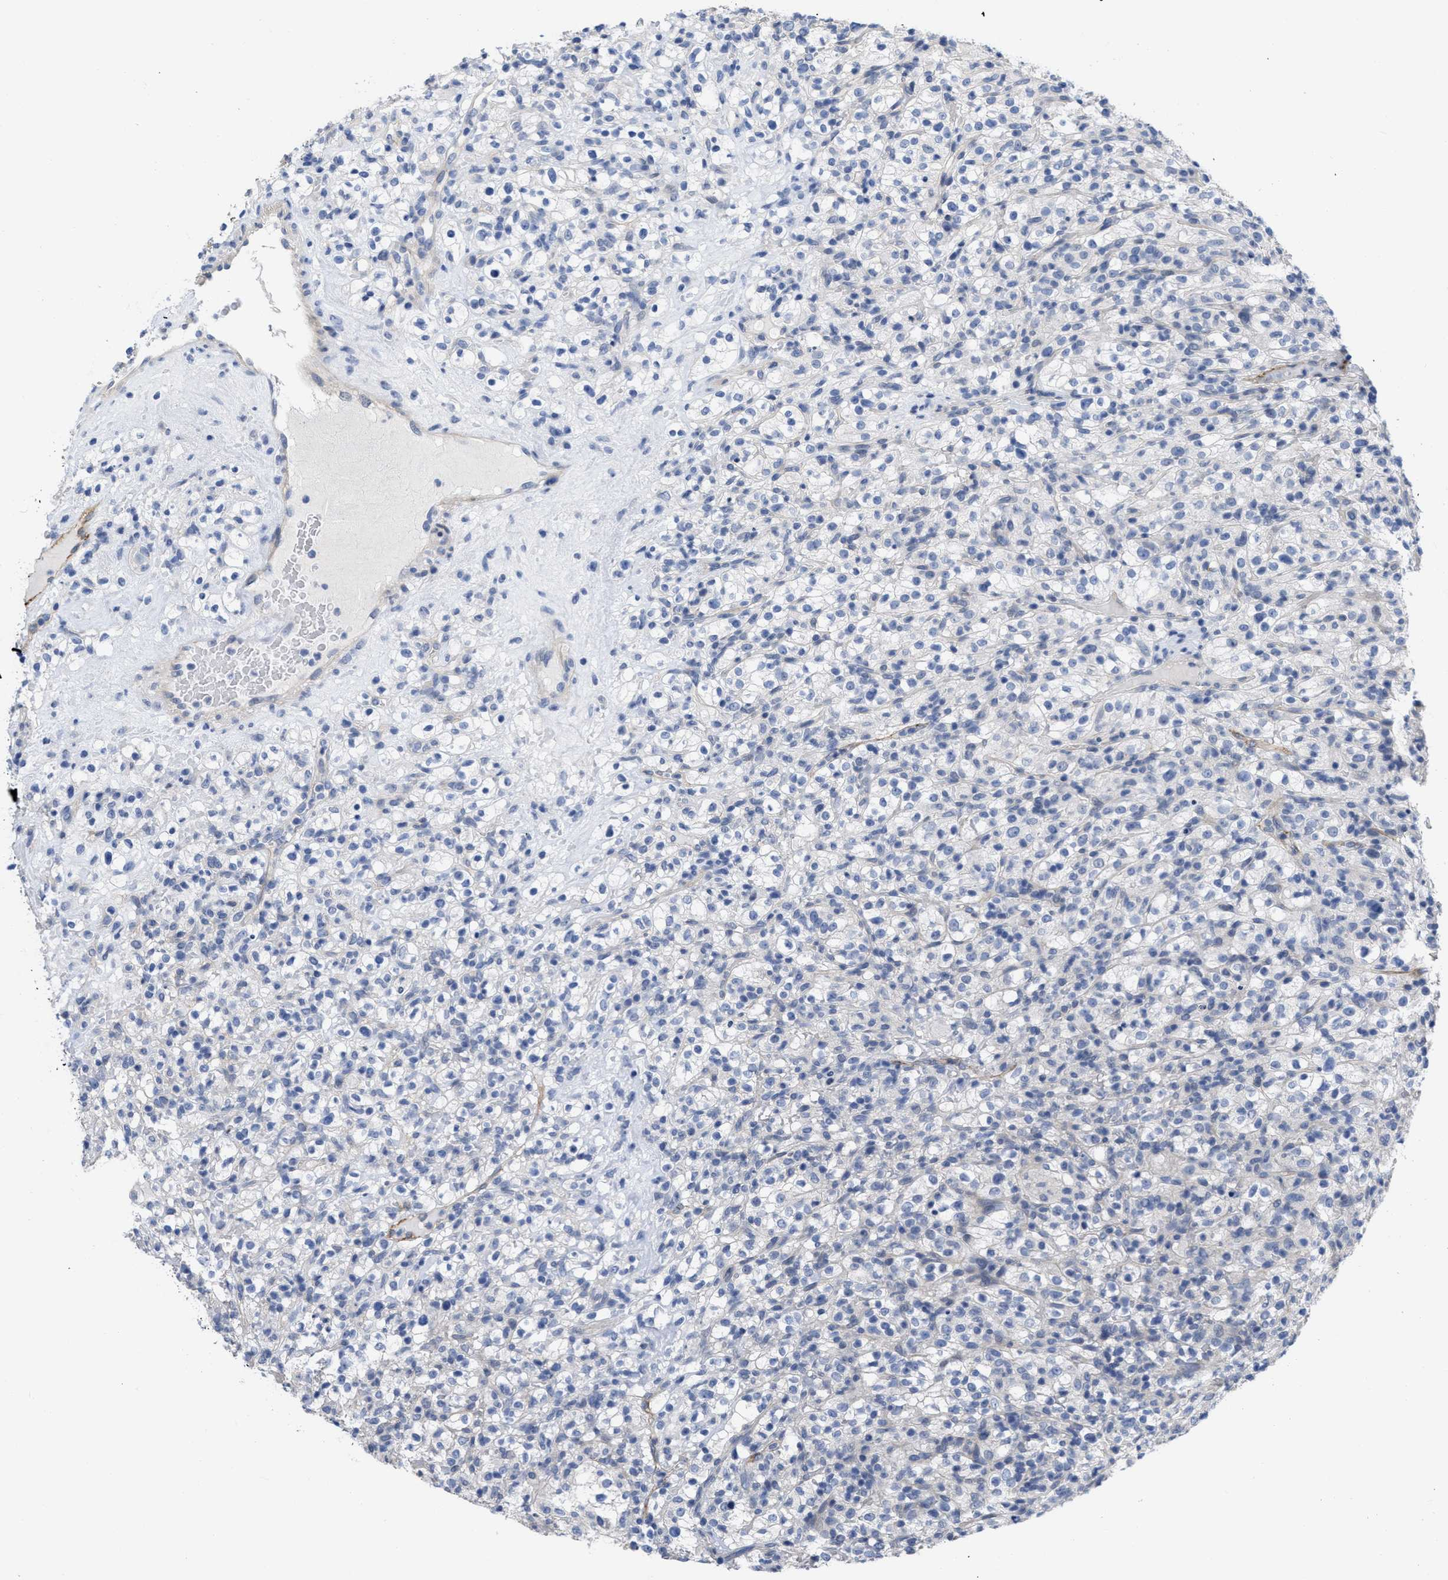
{"staining": {"intensity": "negative", "quantity": "none", "location": "none"}, "tissue": "renal cancer", "cell_type": "Tumor cells", "image_type": "cancer", "snomed": [{"axis": "morphology", "description": "Normal tissue, NOS"}, {"axis": "morphology", "description": "Adenocarcinoma, NOS"}, {"axis": "topography", "description": "Kidney"}], "caption": "This is an immunohistochemistry (IHC) photomicrograph of renal cancer. There is no positivity in tumor cells.", "gene": "ACKR1", "patient": {"sex": "female", "age": 72}}